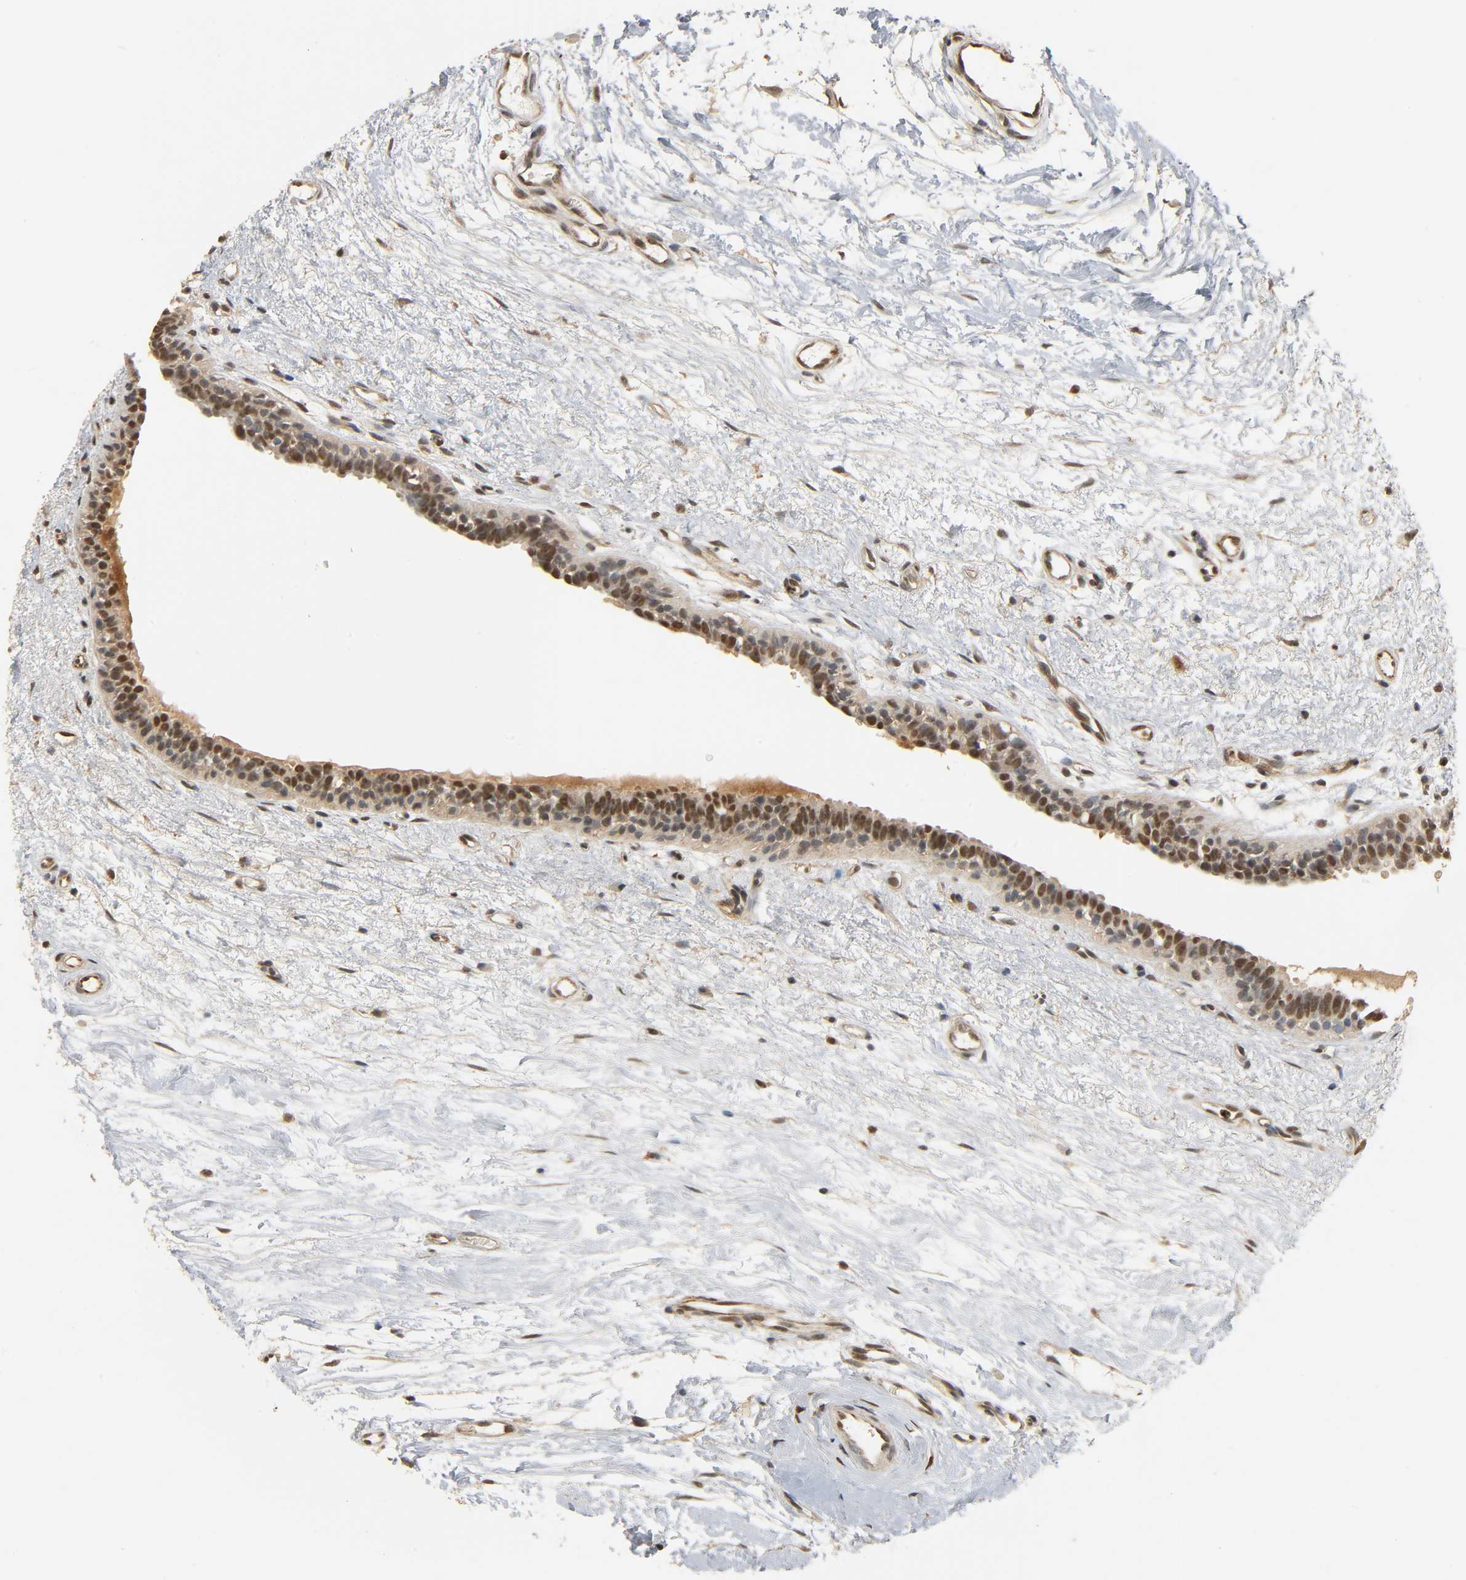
{"staining": {"intensity": "moderate", "quantity": ">75%", "location": "cytoplasmic/membranous,nuclear"}, "tissue": "breast cancer", "cell_type": "Tumor cells", "image_type": "cancer", "snomed": [{"axis": "morphology", "description": "Duct carcinoma"}, {"axis": "topography", "description": "Breast"}], "caption": "Human breast cancer (intraductal carcinoma) stained with a brown dye reveals moderate cytoplasmic/membranous and nuclear positive expression in approximately >75% of tumor cells.", "gene": "ZFPM2", "patient": {"sex": "female", "age": 40}}